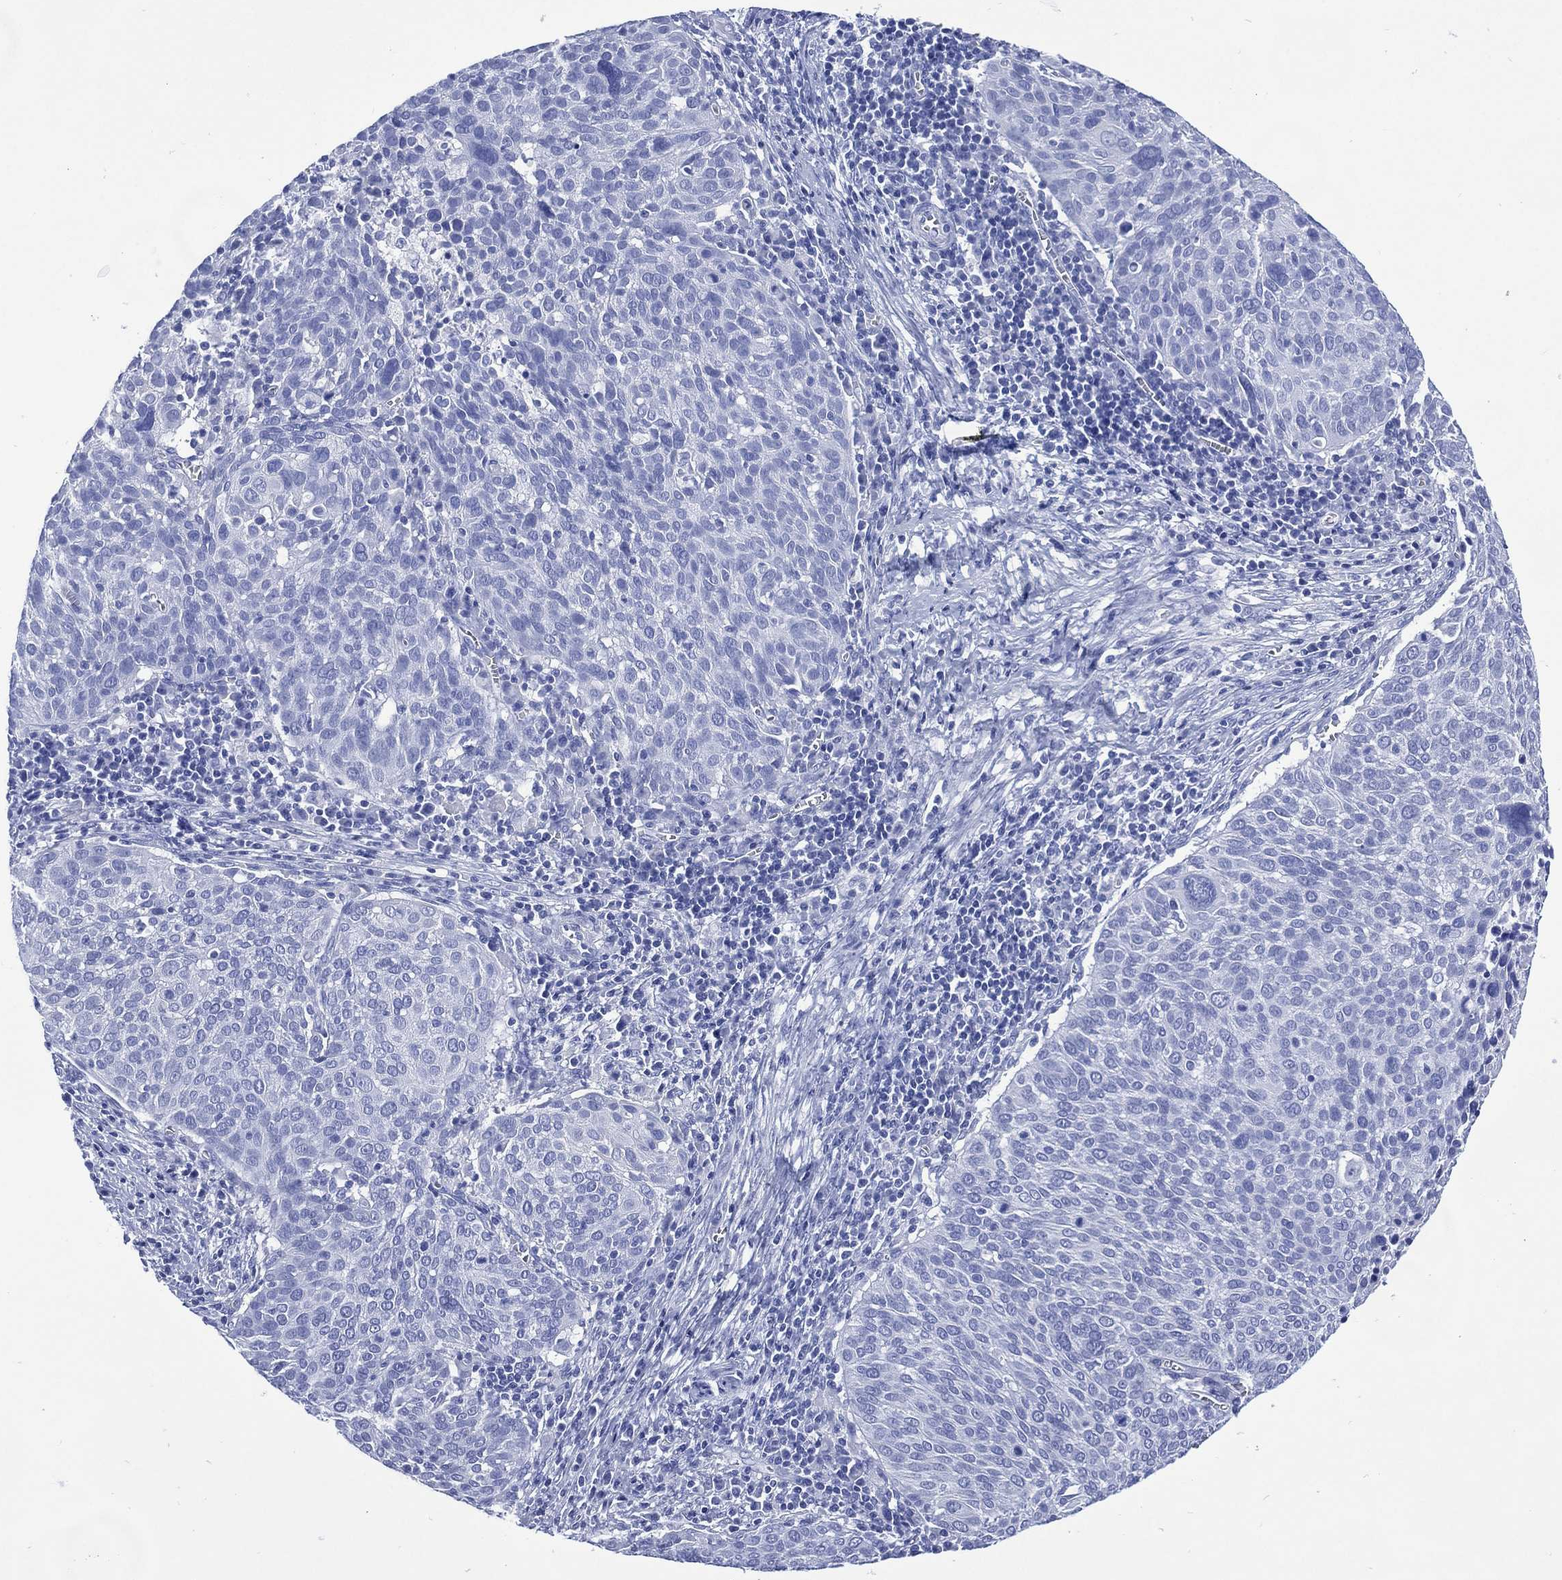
{"staining": {"intensity": "negative", "quantity": "none", "location": "none"}, "tissue": "cervical cancer", "cell_type": "Tumor cells", "image_type": "cancer", "snomed": [{"axis": "morphology", "description": "Squamous cell carcinoma, NOS"}, {"axis": "topography", "description": "Cervix"}], "caption": "Squamous cell carcinoma (cervical) was stained to show a protein in brown. There is no significant staining in tumor cells.", "gene": "SHCBP1L", "patient": {"sex": "female", "age": 39}}